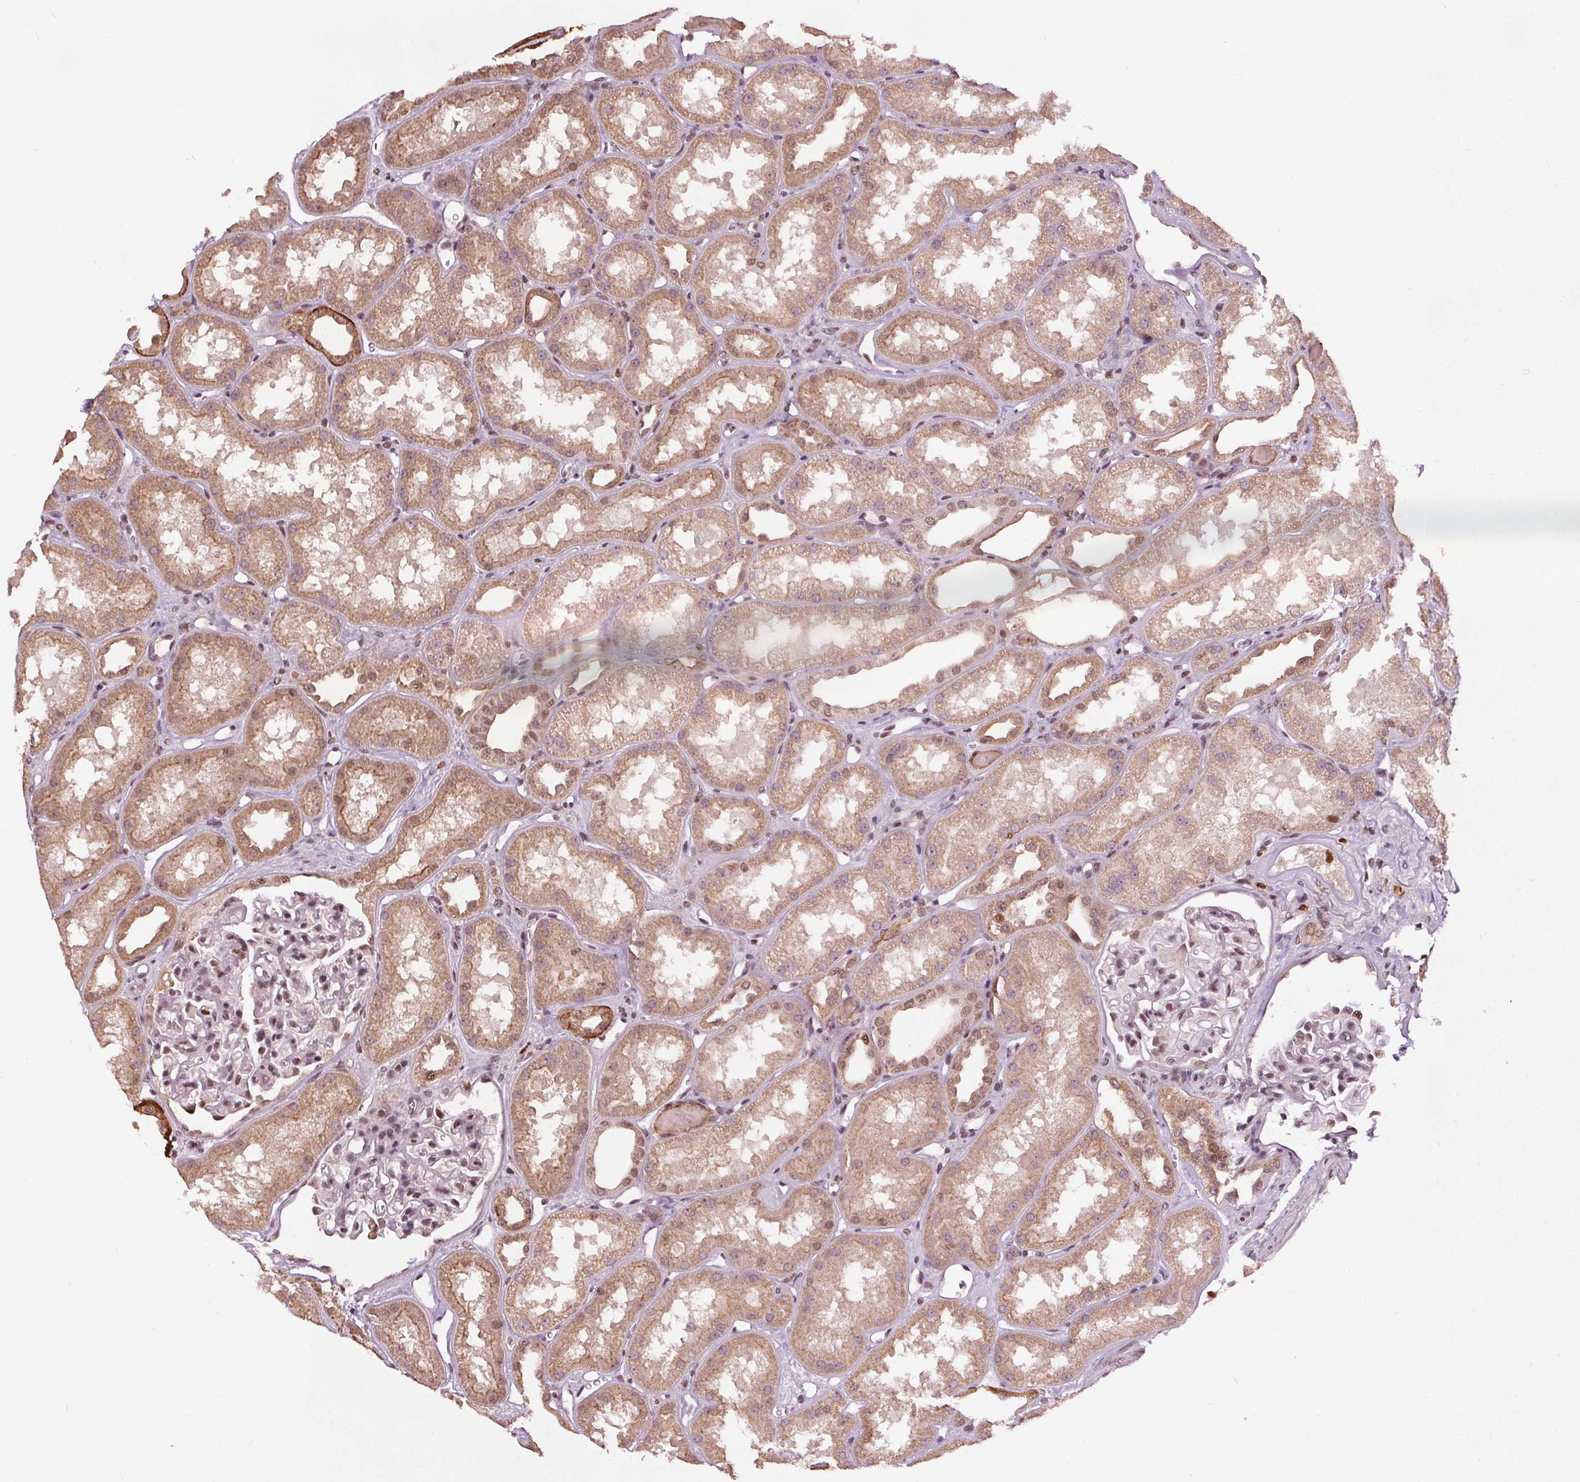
{"staining": {"intensity": "weak", "quantity": "25%-75%", "location": "nuclear"}, "tissue": "kidney", "cell_type": "Cells in glomeruli", "image_type": "normal", "snomed": [{"axis": "morphology", "description": "Normal tissue, NOS"}, {"axis": "topography", "description": "Kidney"}], "caption": "Protein staining of unremarkable kidney shows weak nuclear staining in about 25%-75% of cells in glomeruli.", "gene": "DDX11", "patient": {"sex": "male", "age": 61}}